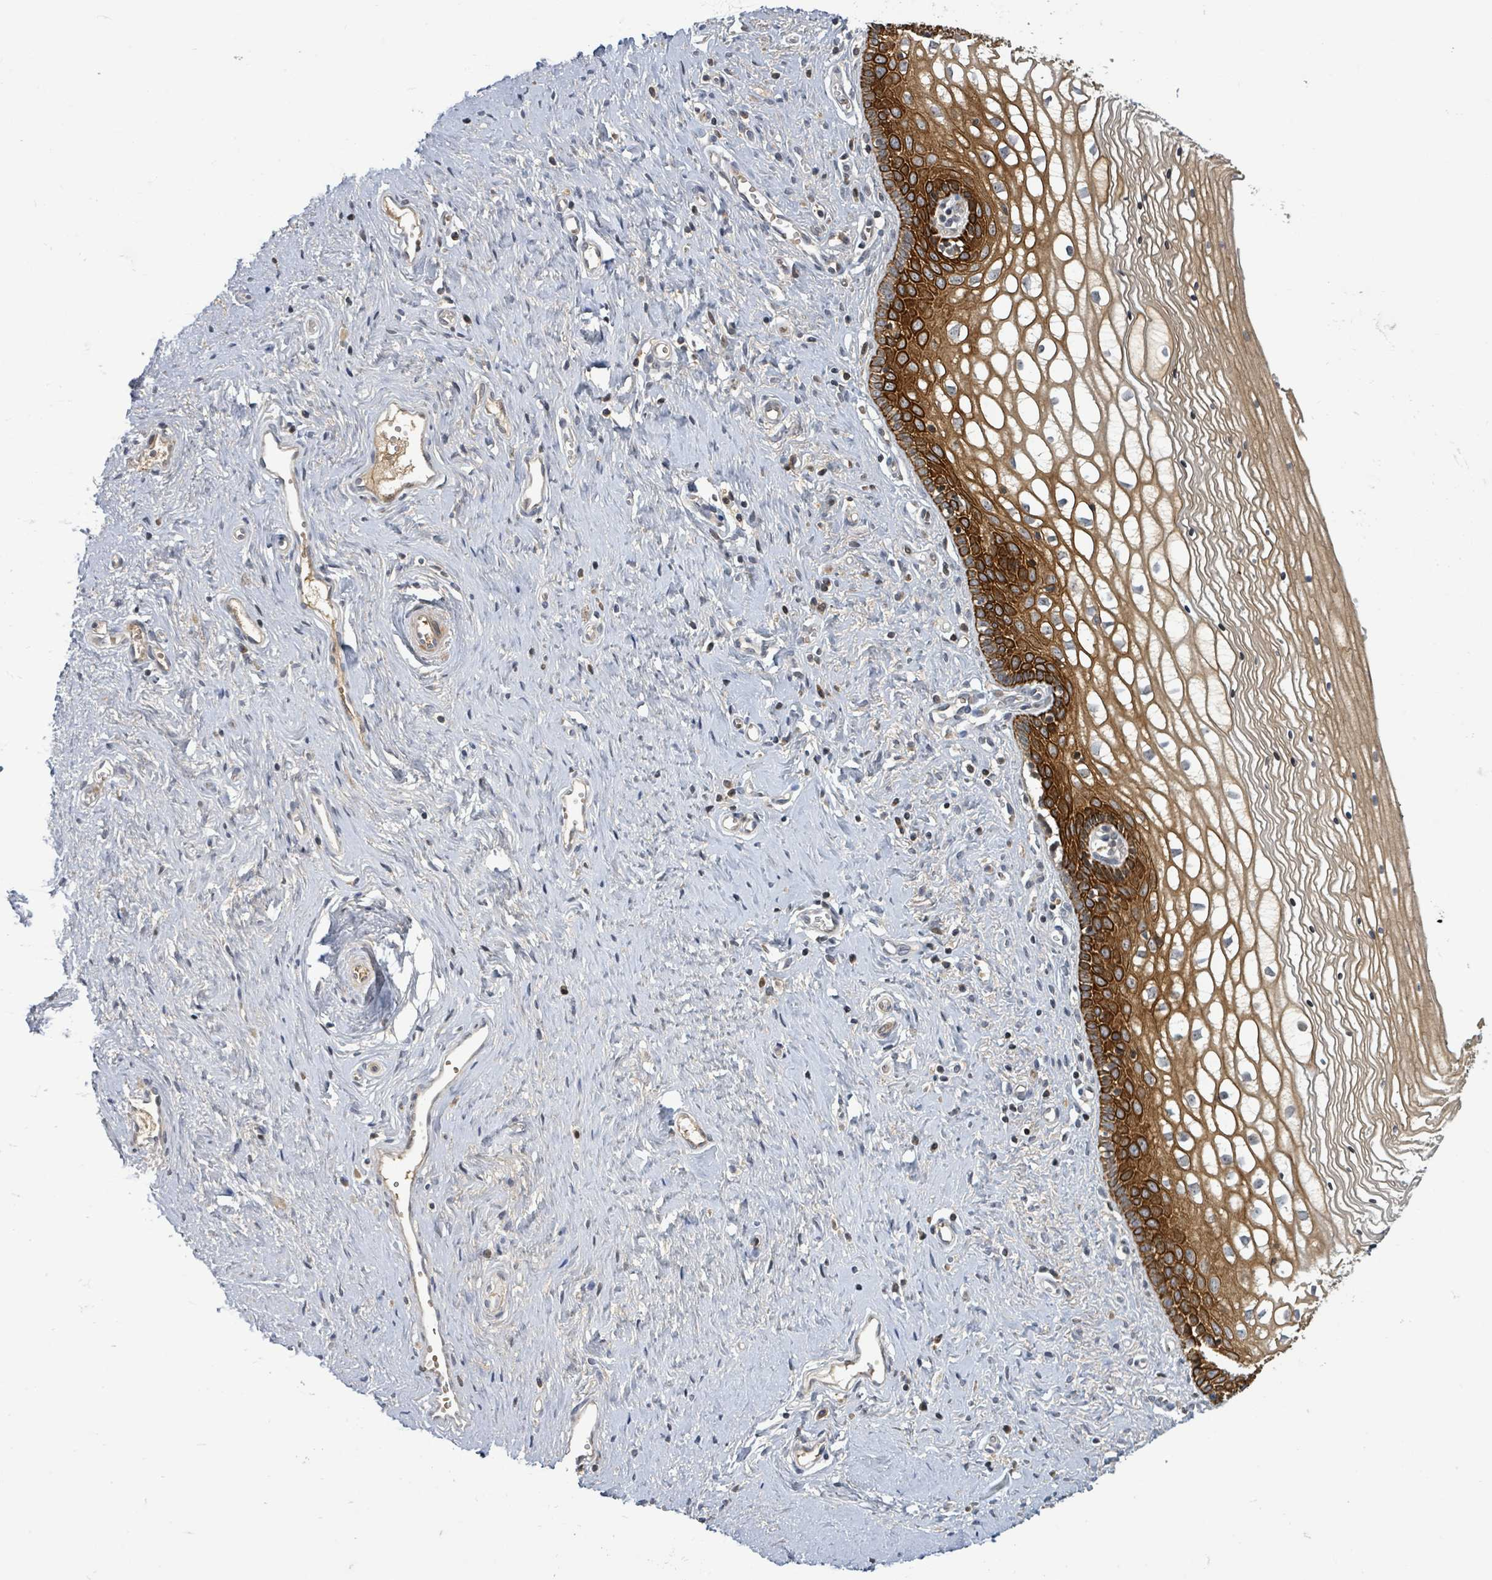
{"staining": {"intensity": "strong", "quantity": ">75%", "location": "cytoplasmic/membranous"}, "tissue": "vagina", "cell_type": "Squamous epithelial cells", "image_type": "normal", "snomed": [{"axis": "morphology", "description": "Normal tissue, NOS"}, {"axis": "topography", "description": "Vagina"}], "caption": "Immunohistochemistry (IHC) photomicrograph of benign human vagina stained for a protein (brown), which demonstrates high levels of strong cytoplasmic/membranous expression in approximately >75% of squamous epithelial cells.", "gene": "ITGA11", "patient": {"sex": "female", "age": 59}}